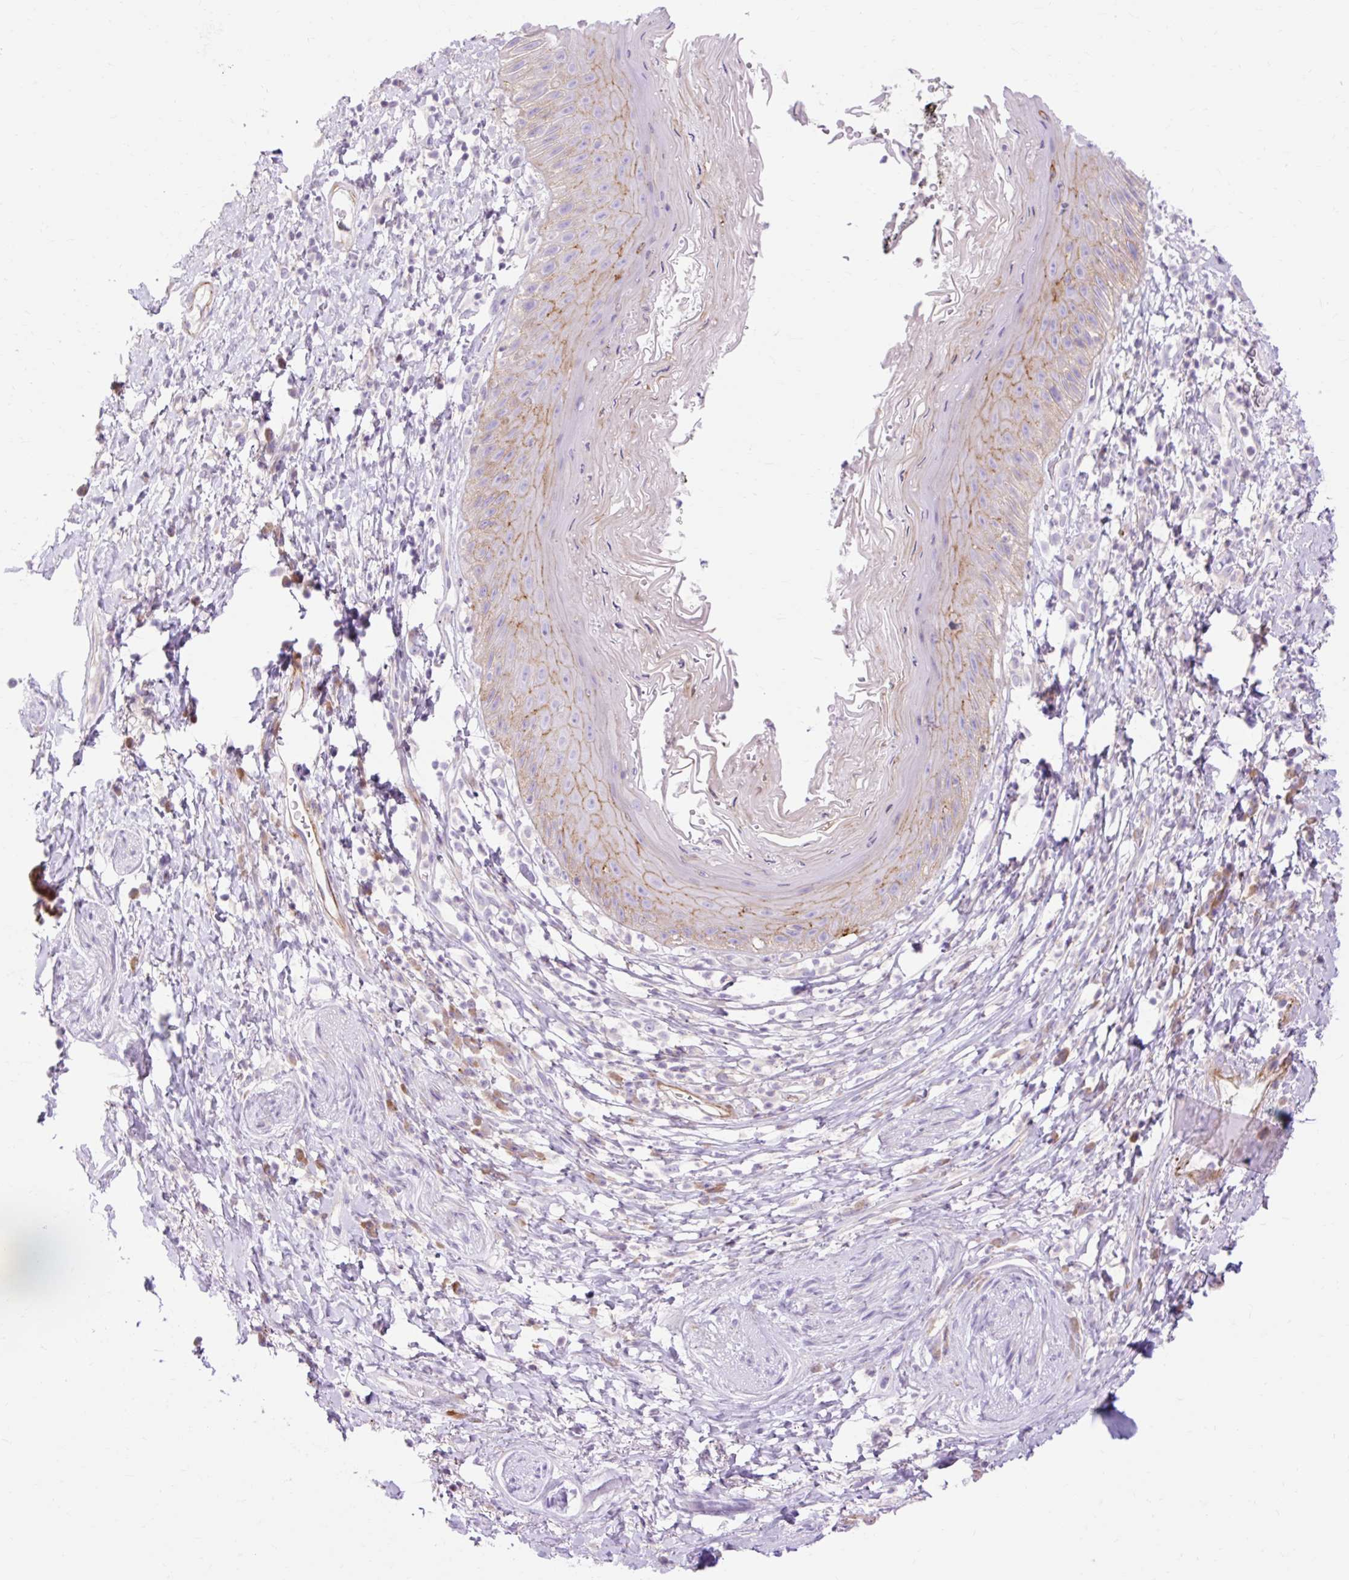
{"staining": {"intensity": "weak", "quantity": "25%-75%", "location": "cytoplasmic/membranous"}, "tissue": "skin", "cell_type": "Epidermal cells", "image_type": "normal", "snomed": [{"axis": "morphology", "description": "Normal tissue, NOS"}, {"axis": "topography", "description": "Anal"}], "caption": "IHC photomicrograph of normal skin: human skin stained using IHC demonstrates low levels of weak protein expression localized specifically in the cytoplasmic/membranous of epidermal cells, appearing as a cytoplasmic/membranous brown color.", "gene": "CORO7", "patient": {"sex": "male", "age": 78}}